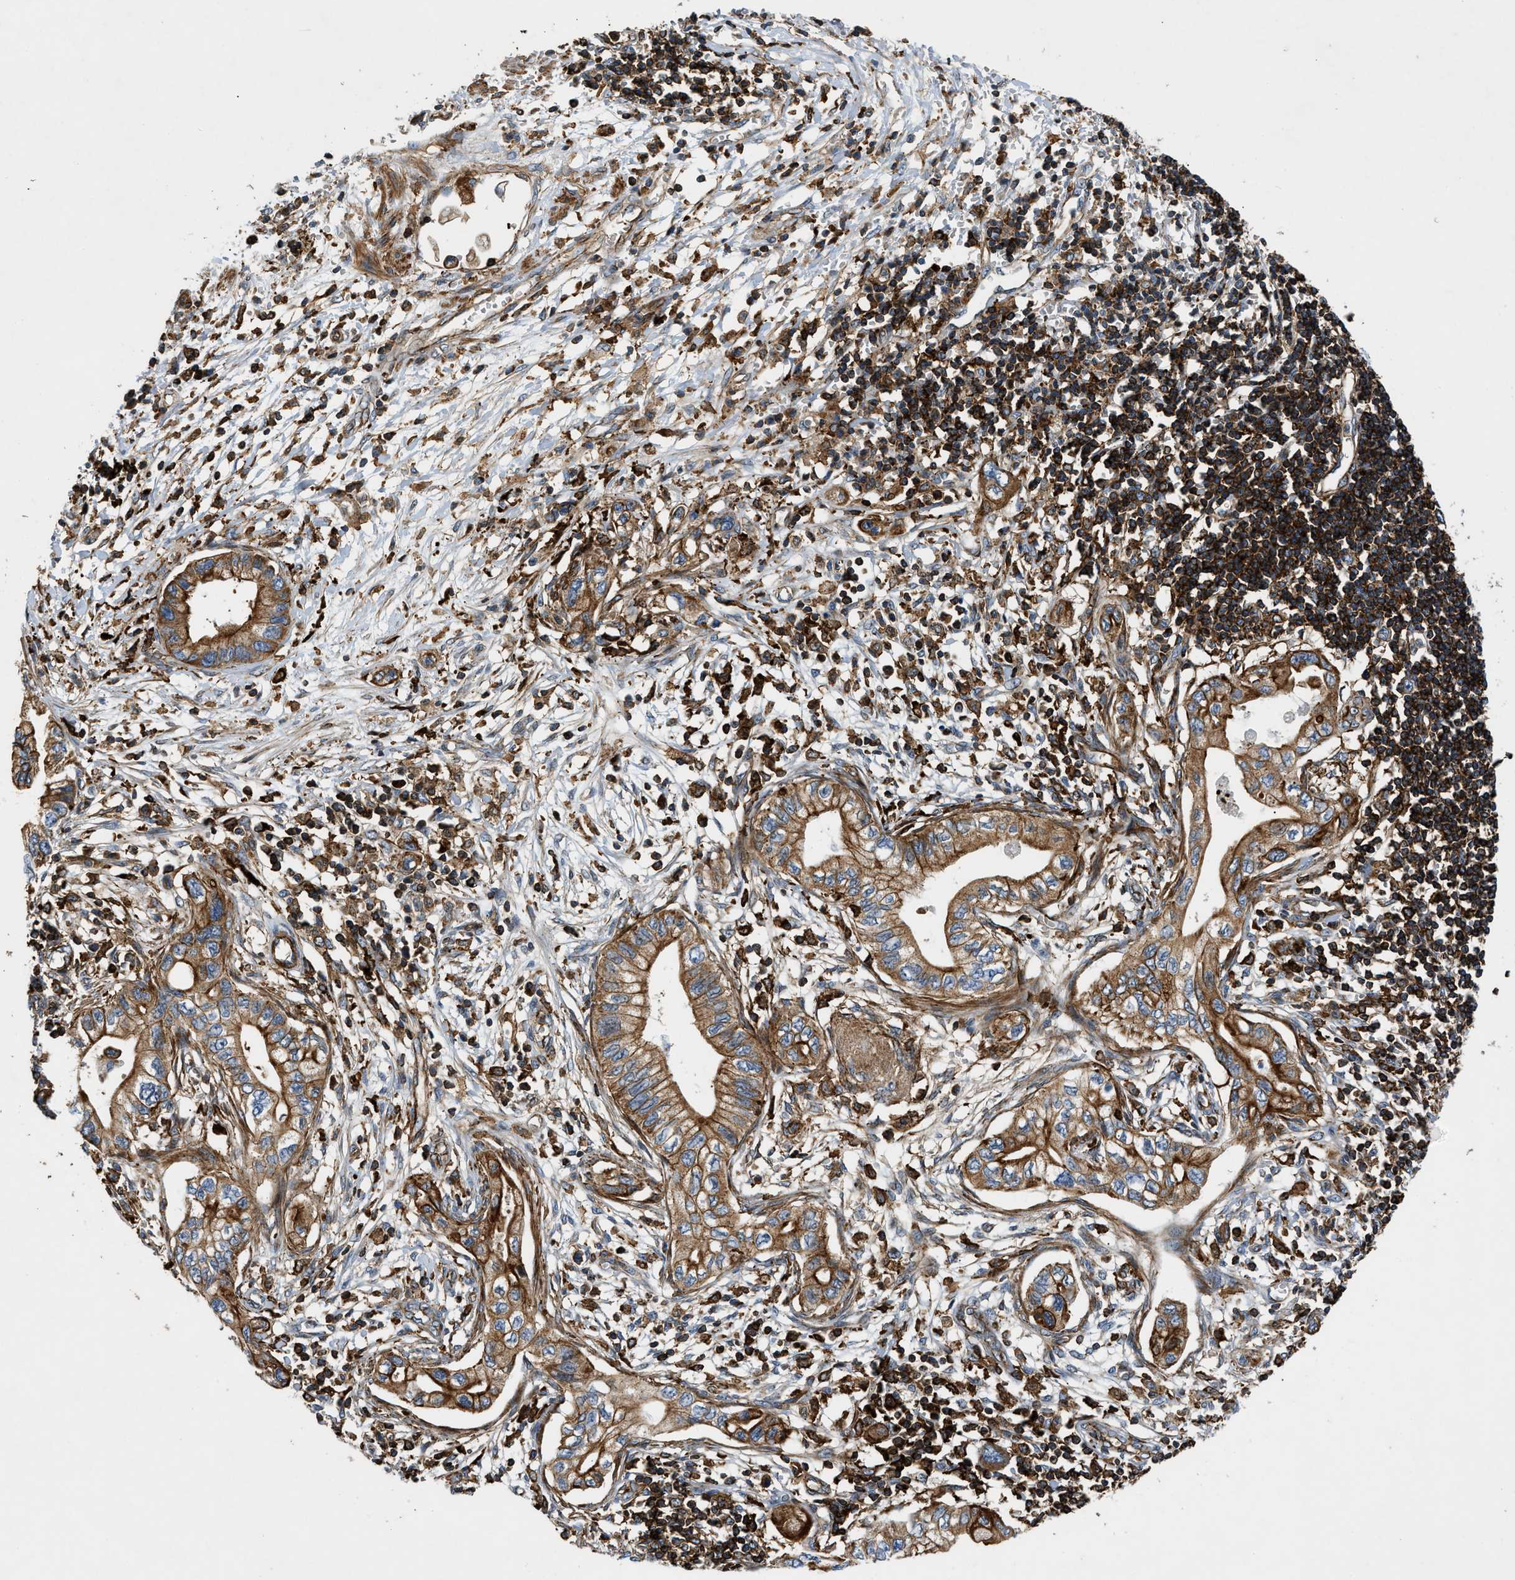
{"staining": {"intensity": "moderate", "quantity": ">75%", "location": "cytoplasmic/membranous"}, "tissue": "pancreatic cancer", "cell_type": "Tumor cells", "image_type": "cancer", "snomed": [{"axis": "morphology", "description": "Adenocarcinoma, NOS"}, {"axis": "topography", "description": "Pancreas"}], "caption": "Protein staining reveals moderate cytoplasmic/membranous staining in about >75% of tumor cells in pancreatic adenocarcinoma. (DAB IHC with brightfield microscopy, high magnification).", "gene": "DHODH", "patient": {"sex": "male", "age": 56}}